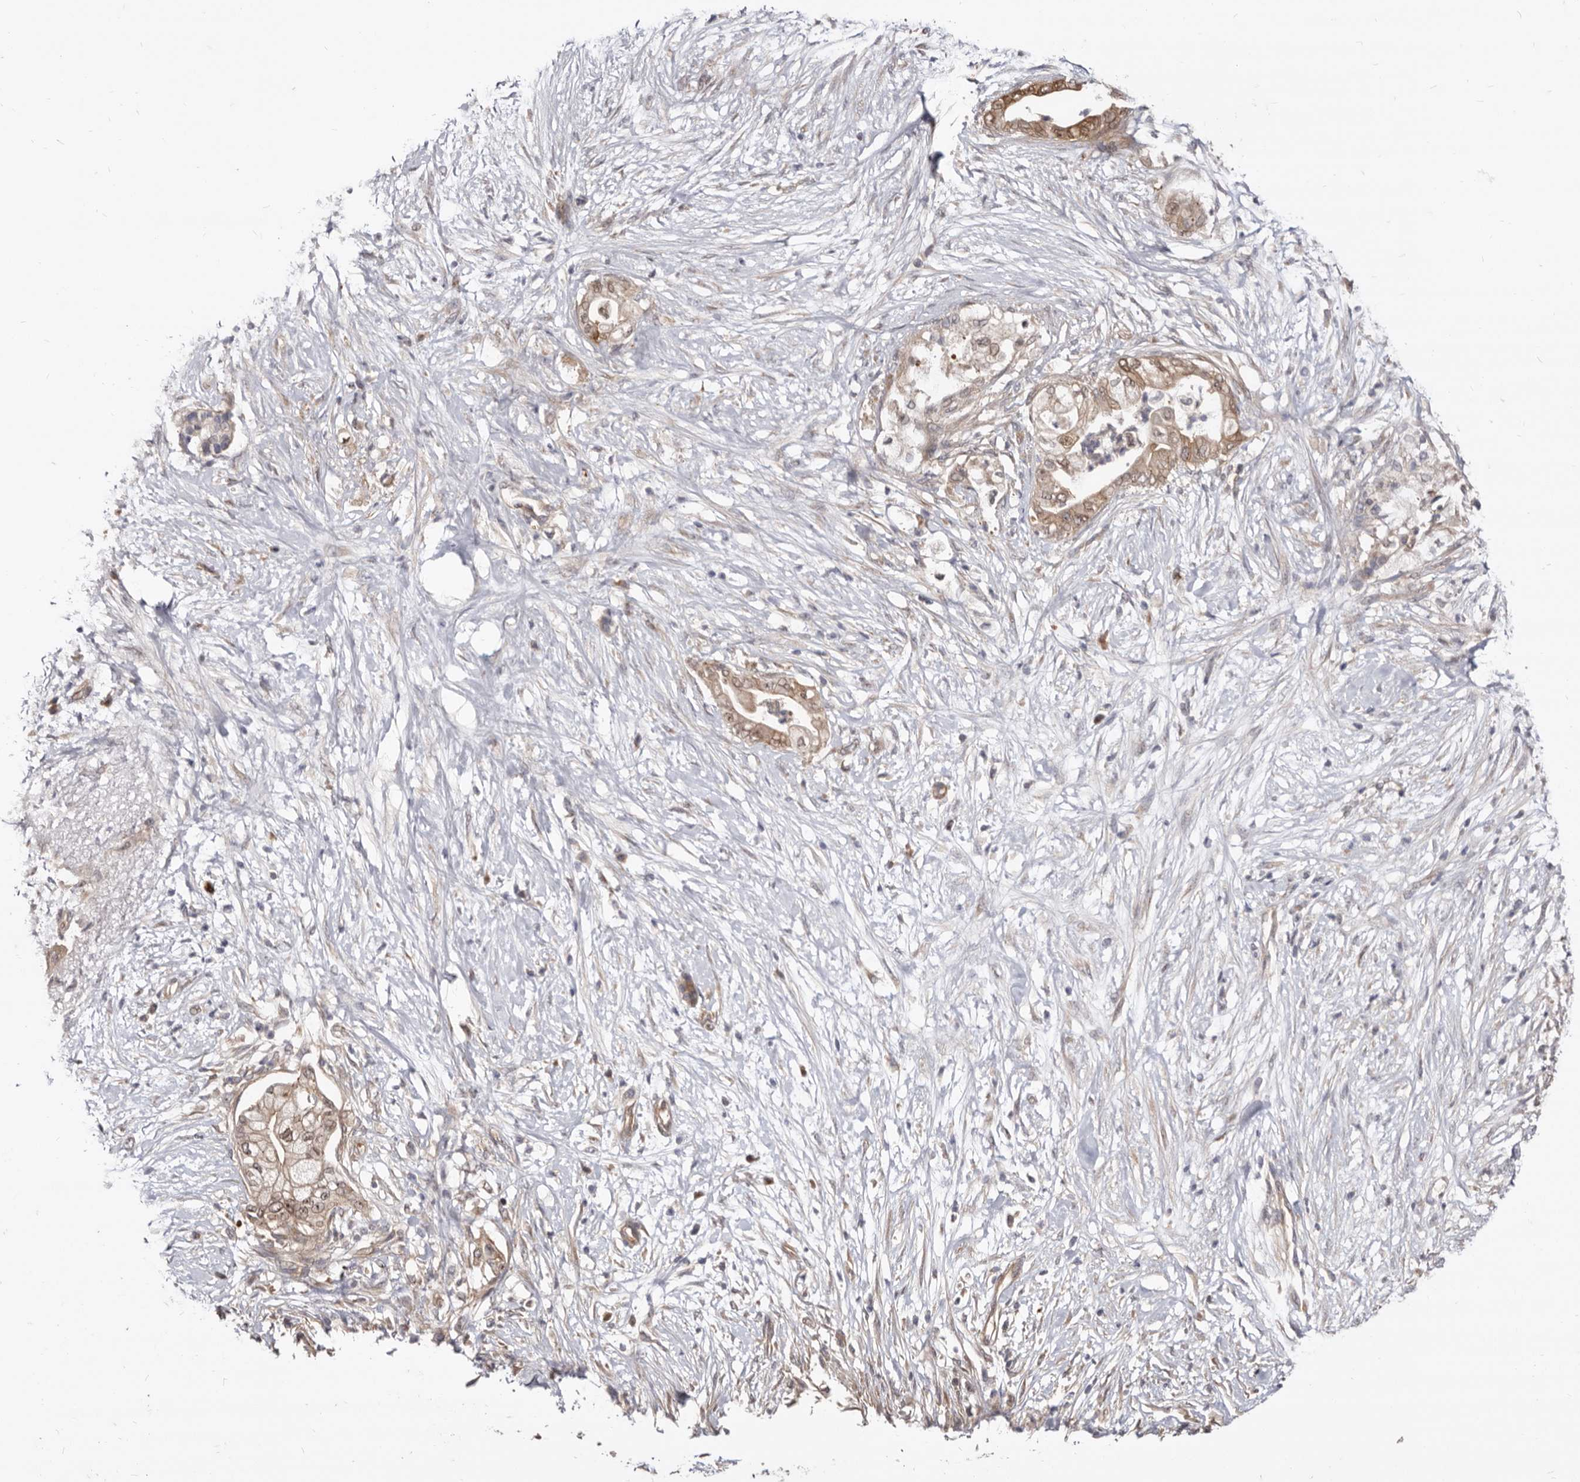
{"staining": {"intensity": "moderate", "quantity": ">75%", "location": "cytoplasmic/membranous,nuclear"}, "tissue": "pancreatic cancer", "cell_type": "Tumor cells", "image_type": "cancer", "snomed": [{"axis": "morphology", "description": "Normal tissue, NOS"}, {"axis": "morphology", "description": "Adenocarcinoma, NOS"}, {"axis": "topography", "description": "Pancreas"}, {"axis": "topography", "description": "Duodenum"}], "caption": "An image showing moderate cytoplasmic/membranous and nuclear positivity in about >75% of tumor cells in pancreatic adenocarcinoma, as visualized by brown immunohistochemical staining.", "gene": "GPATCH4", "patient": {"sex": "female", "age": 60}}